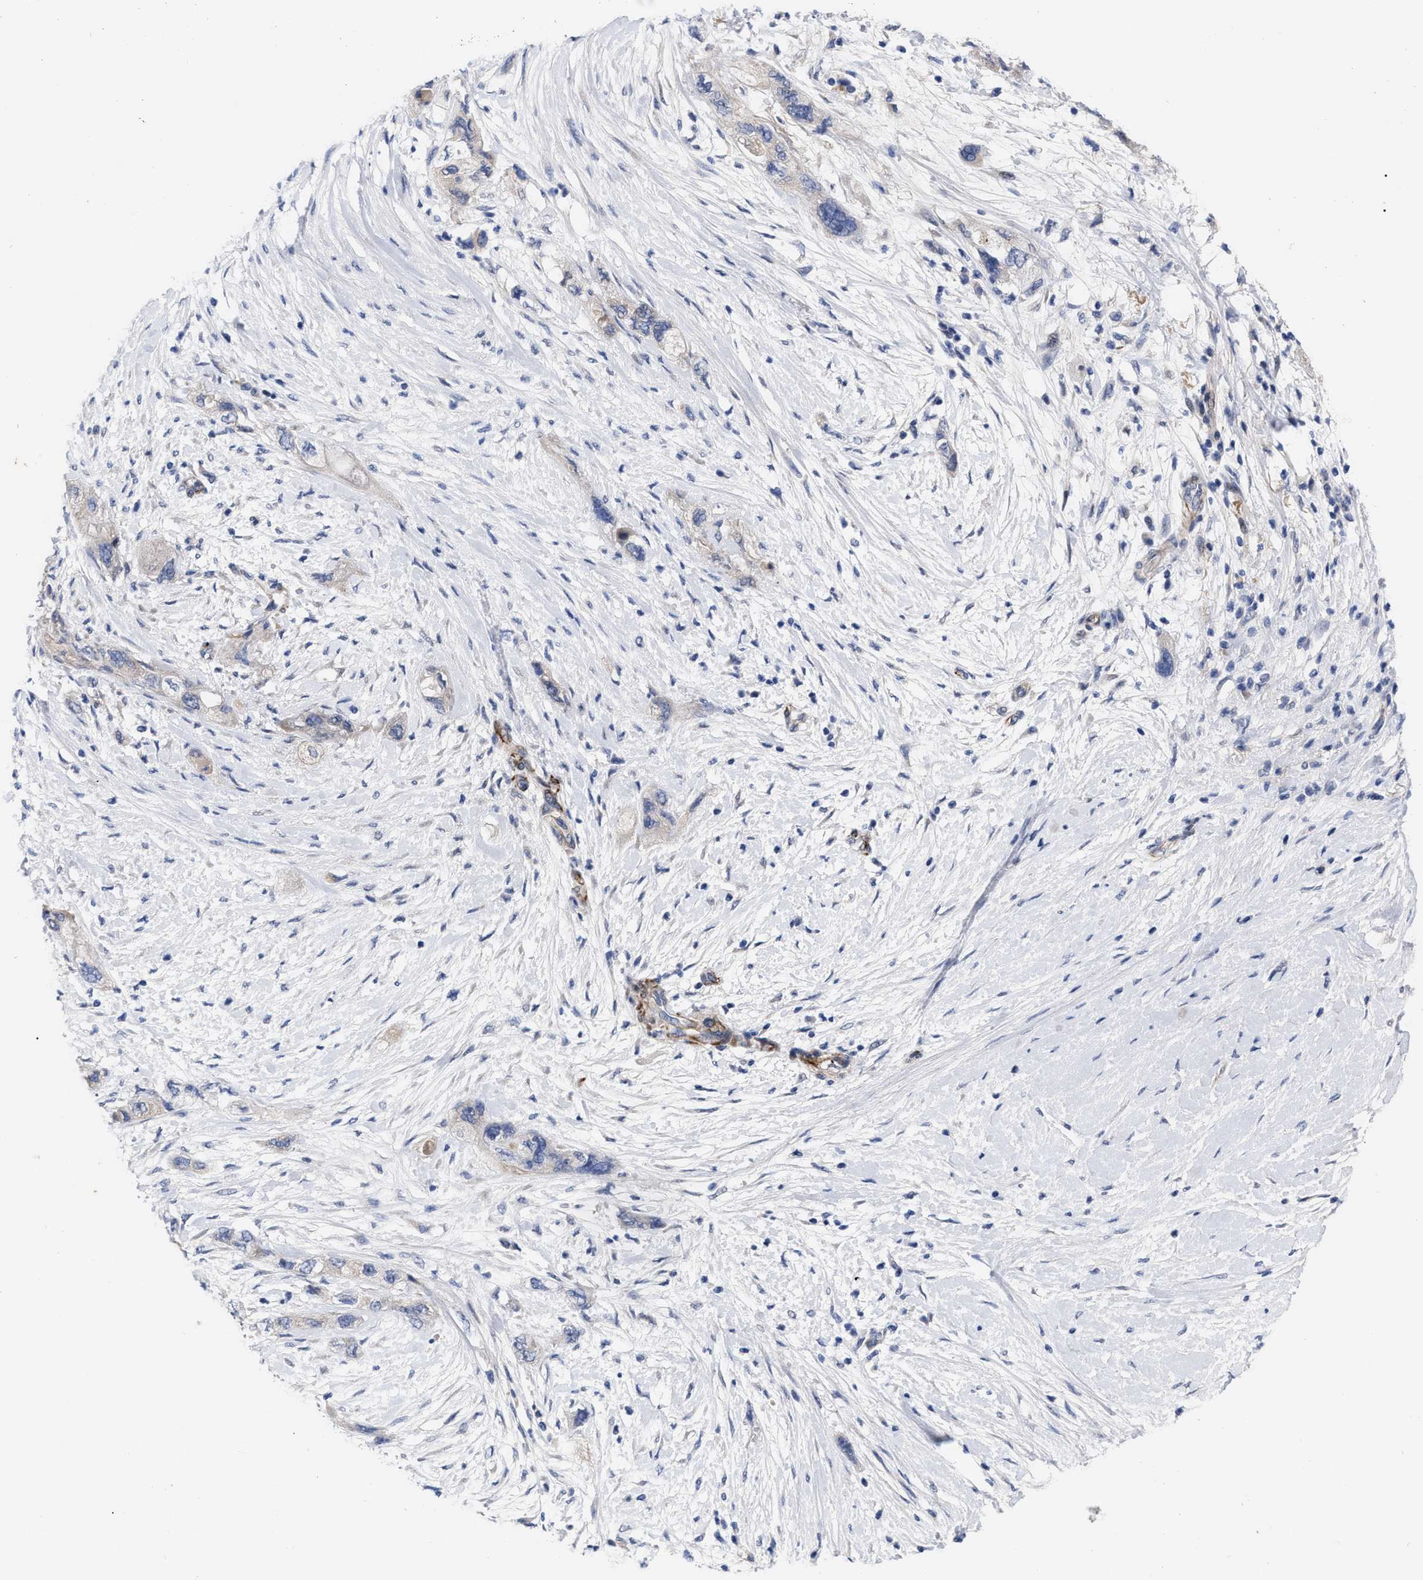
{"staining": {"intensity": "negative", "quantity": "none", "location": "none"}, "tissue": "pancreatic cancer", "cell_type": "Tumor cells", "image_type": "cancer", "snomed": [{"axis": "morphology", "description": "Adenocarcinoma, NOS"}, {"axis": "topography", "description": "Pancreas"}], "caption": "Image shows no protein staining in tumor cells of pancreatic cancer (adenocarcinoma) tissue.", "gene": "CCN5", "patient": {"sex": "female", "age": 73}}